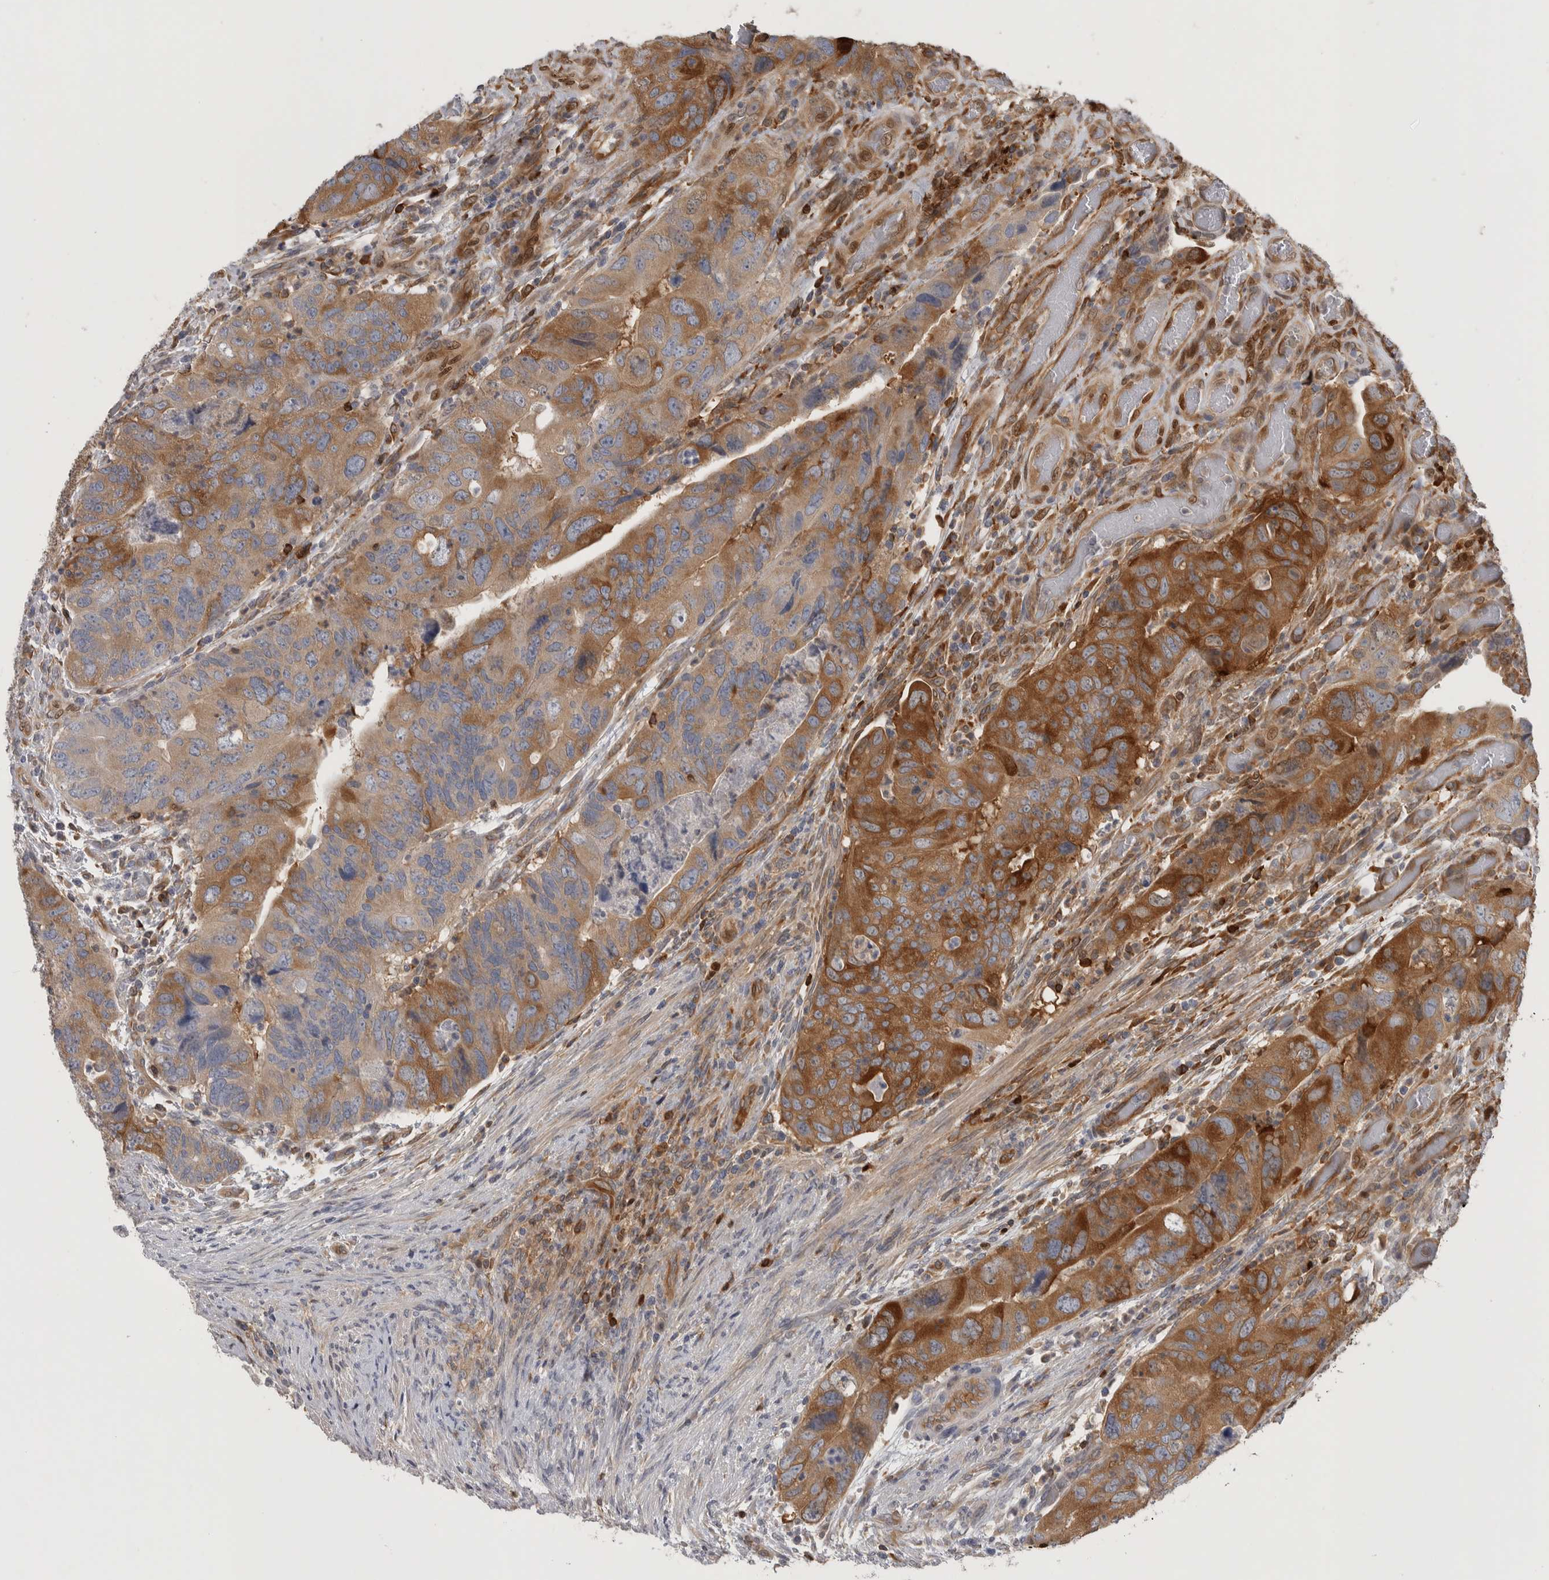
{"staining": {"intensity": "strong", "quantity": "25%-75%", "location": "cytoplasmic/membranous"}, "tissue": "colorectal cancer", "cell_type": "Tumor cells", "image_type": "cancer", "snomed": [{"axis": "morphology", "description": "Adenocarcinoma, NOS"}, {"axis": "topography", "description": "Rectum"}], "caption": "This histopathology image reveals immunohistochemistry staining of human adenocarcinoma (colorectal), with high strong cytoplasmic/membranous staining in approximately 25%-75% of tumor cells.", "gene": "NFKB2", "patient": {"sex": "male", "age": 63}}